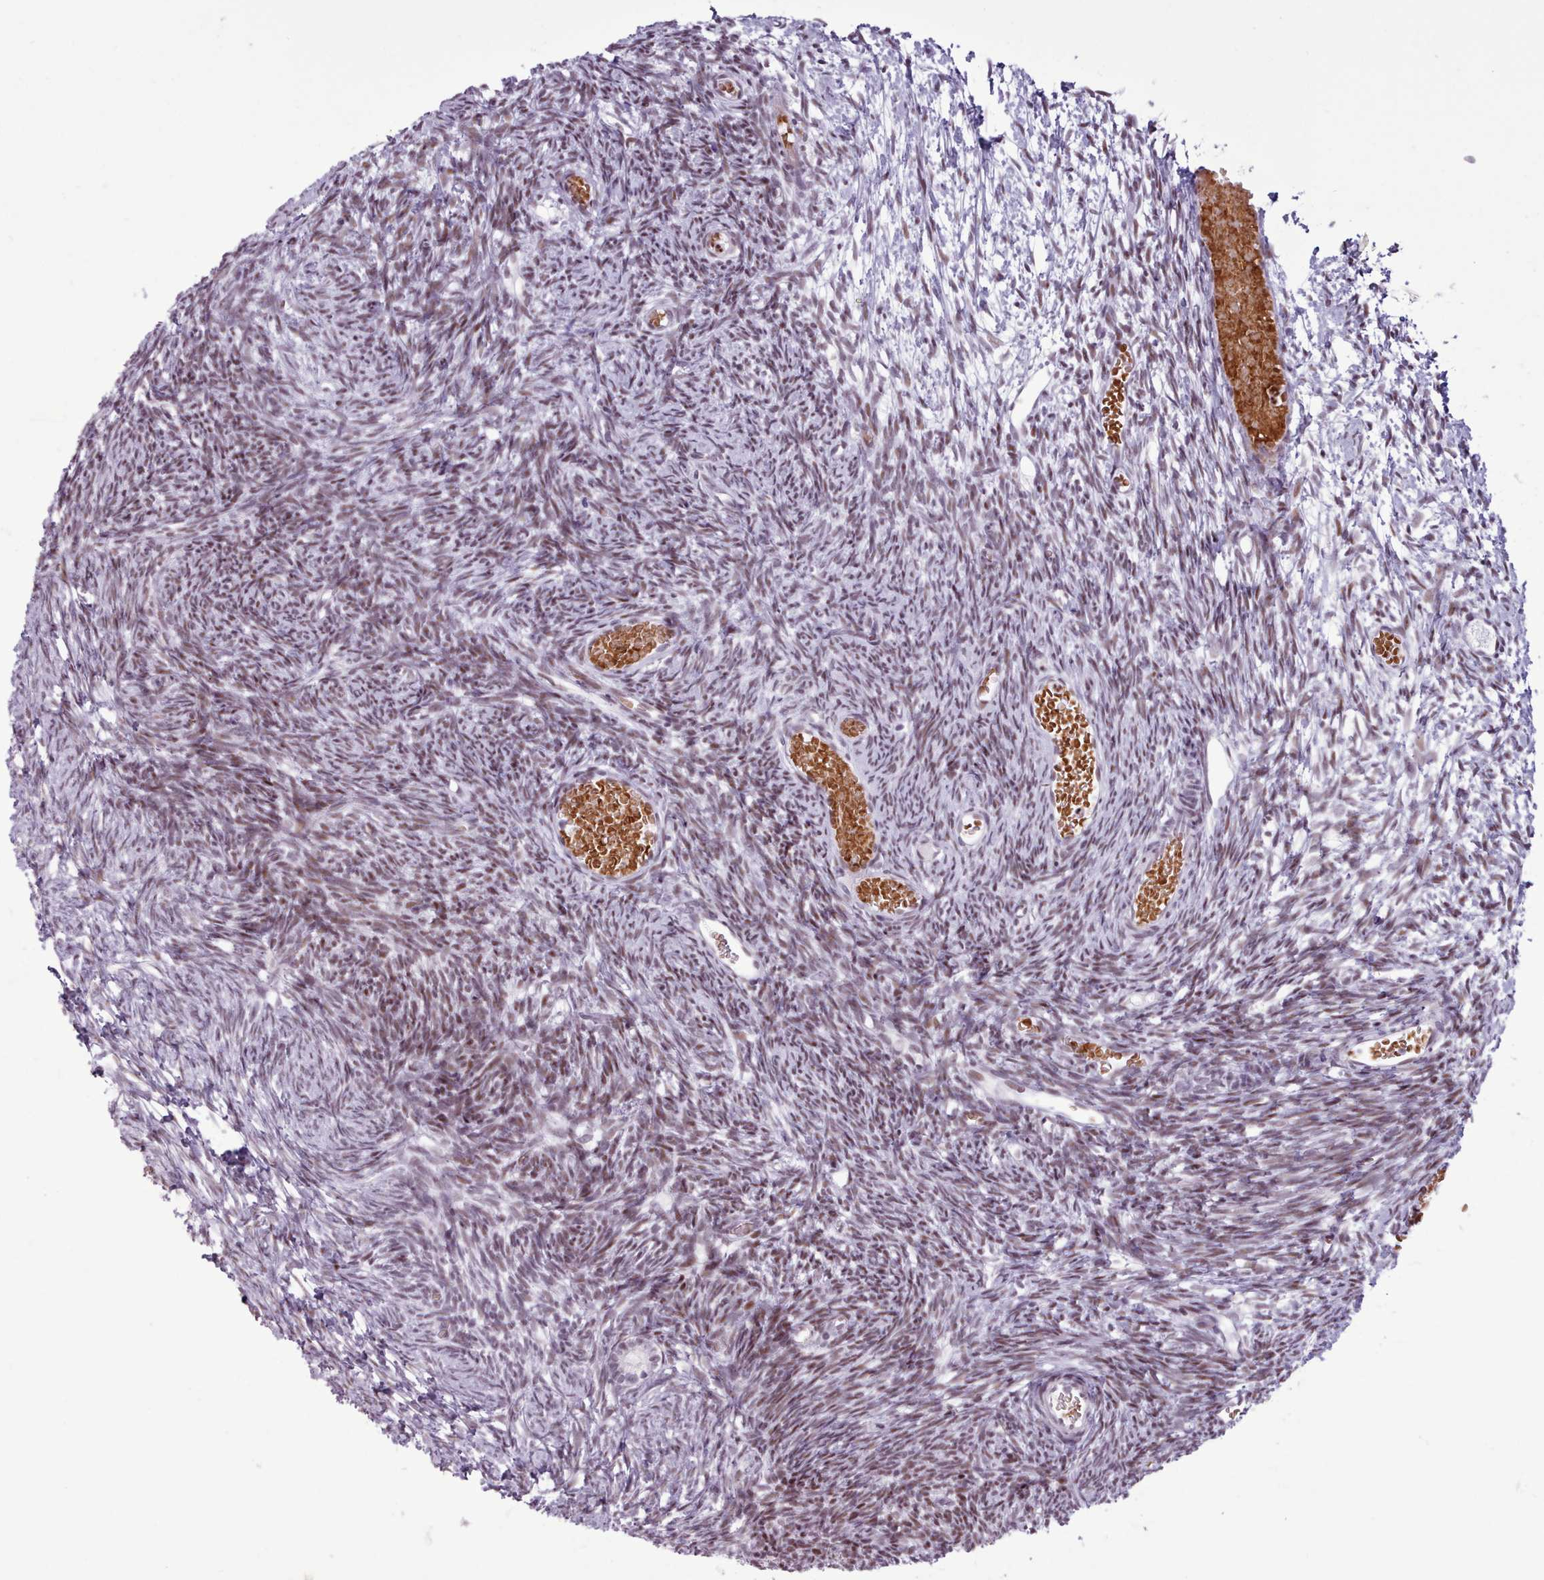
{"staining": {"intensity": "moderate", "quantity": ">75%", "location": "nuclear"}, "tissue": "ovary", "cell_type": "Ovarian stroma cells", "image_type": "normal", "snomed": [{"axis": "morphology", "description": "Normal tissue, NOS"}, {"axis": "topography", "description": "Ovary"}], "caption": "A medium amount of moderate nuclear staining is seen in approximately >75% of ovarian stroma cells in benign ovary.", "gene": "SRSF4", "patient": {"sex": "female", "age": 39}}